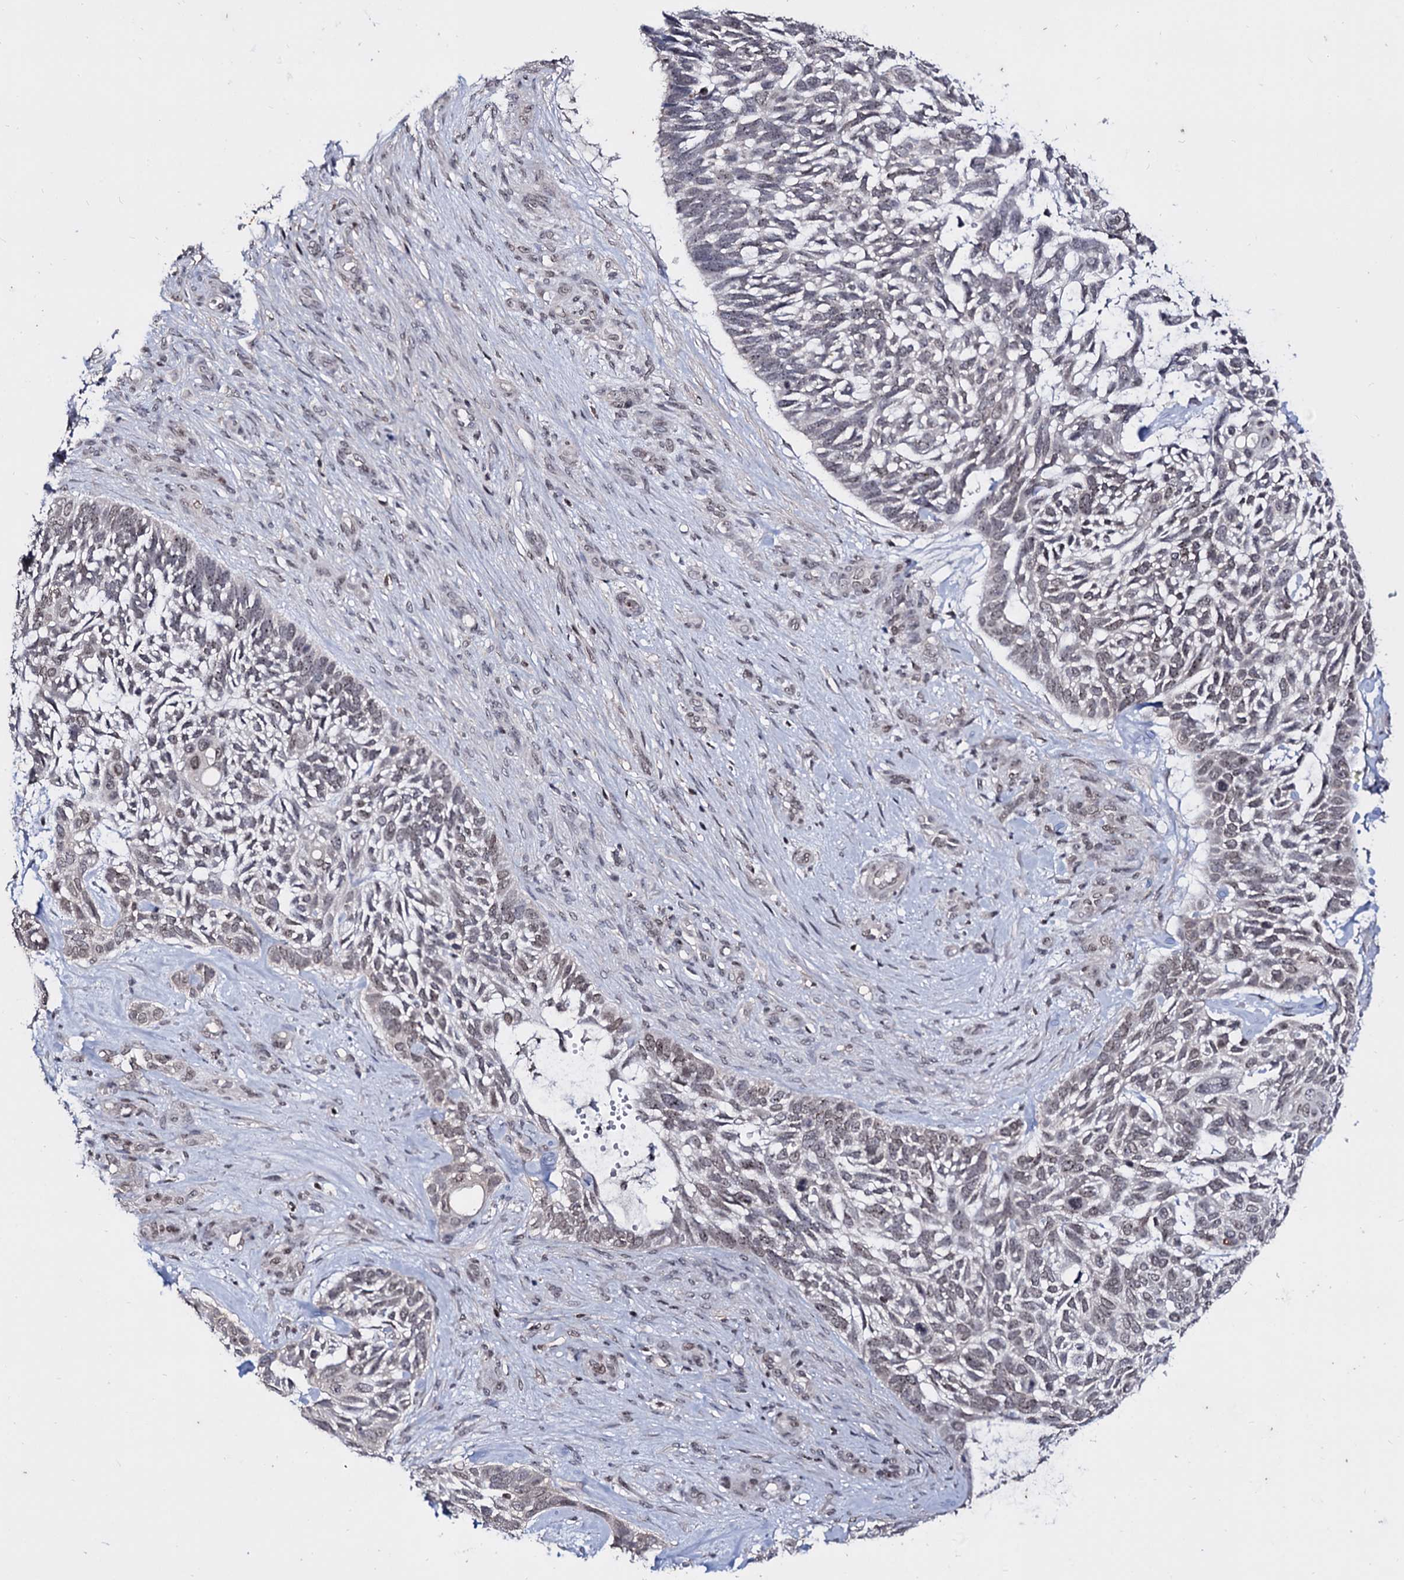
{"staining": {"intensity": "weak", "quantity": "25%-75%", "location": "nuclear"}, "tissue": "skin cancer", "cell_type": "Tumor cells", "image_type": "cancer", "snomed": [{"axis": "morphology", "description": "Basal cell carcinoma"}, {"axis": "topography", "description": "Skin"}], "caption": "Protein positivity by immunohistochemistry reveals weak nuclear positivity in approximately 25%-75% of tumor cells in skin cancer (basal cell carcinoma). (DAB IHC with brightfield microscopy, high magnification).", "gene": "SMCHD1", "patient": {"sex": "male", "age": 88}}